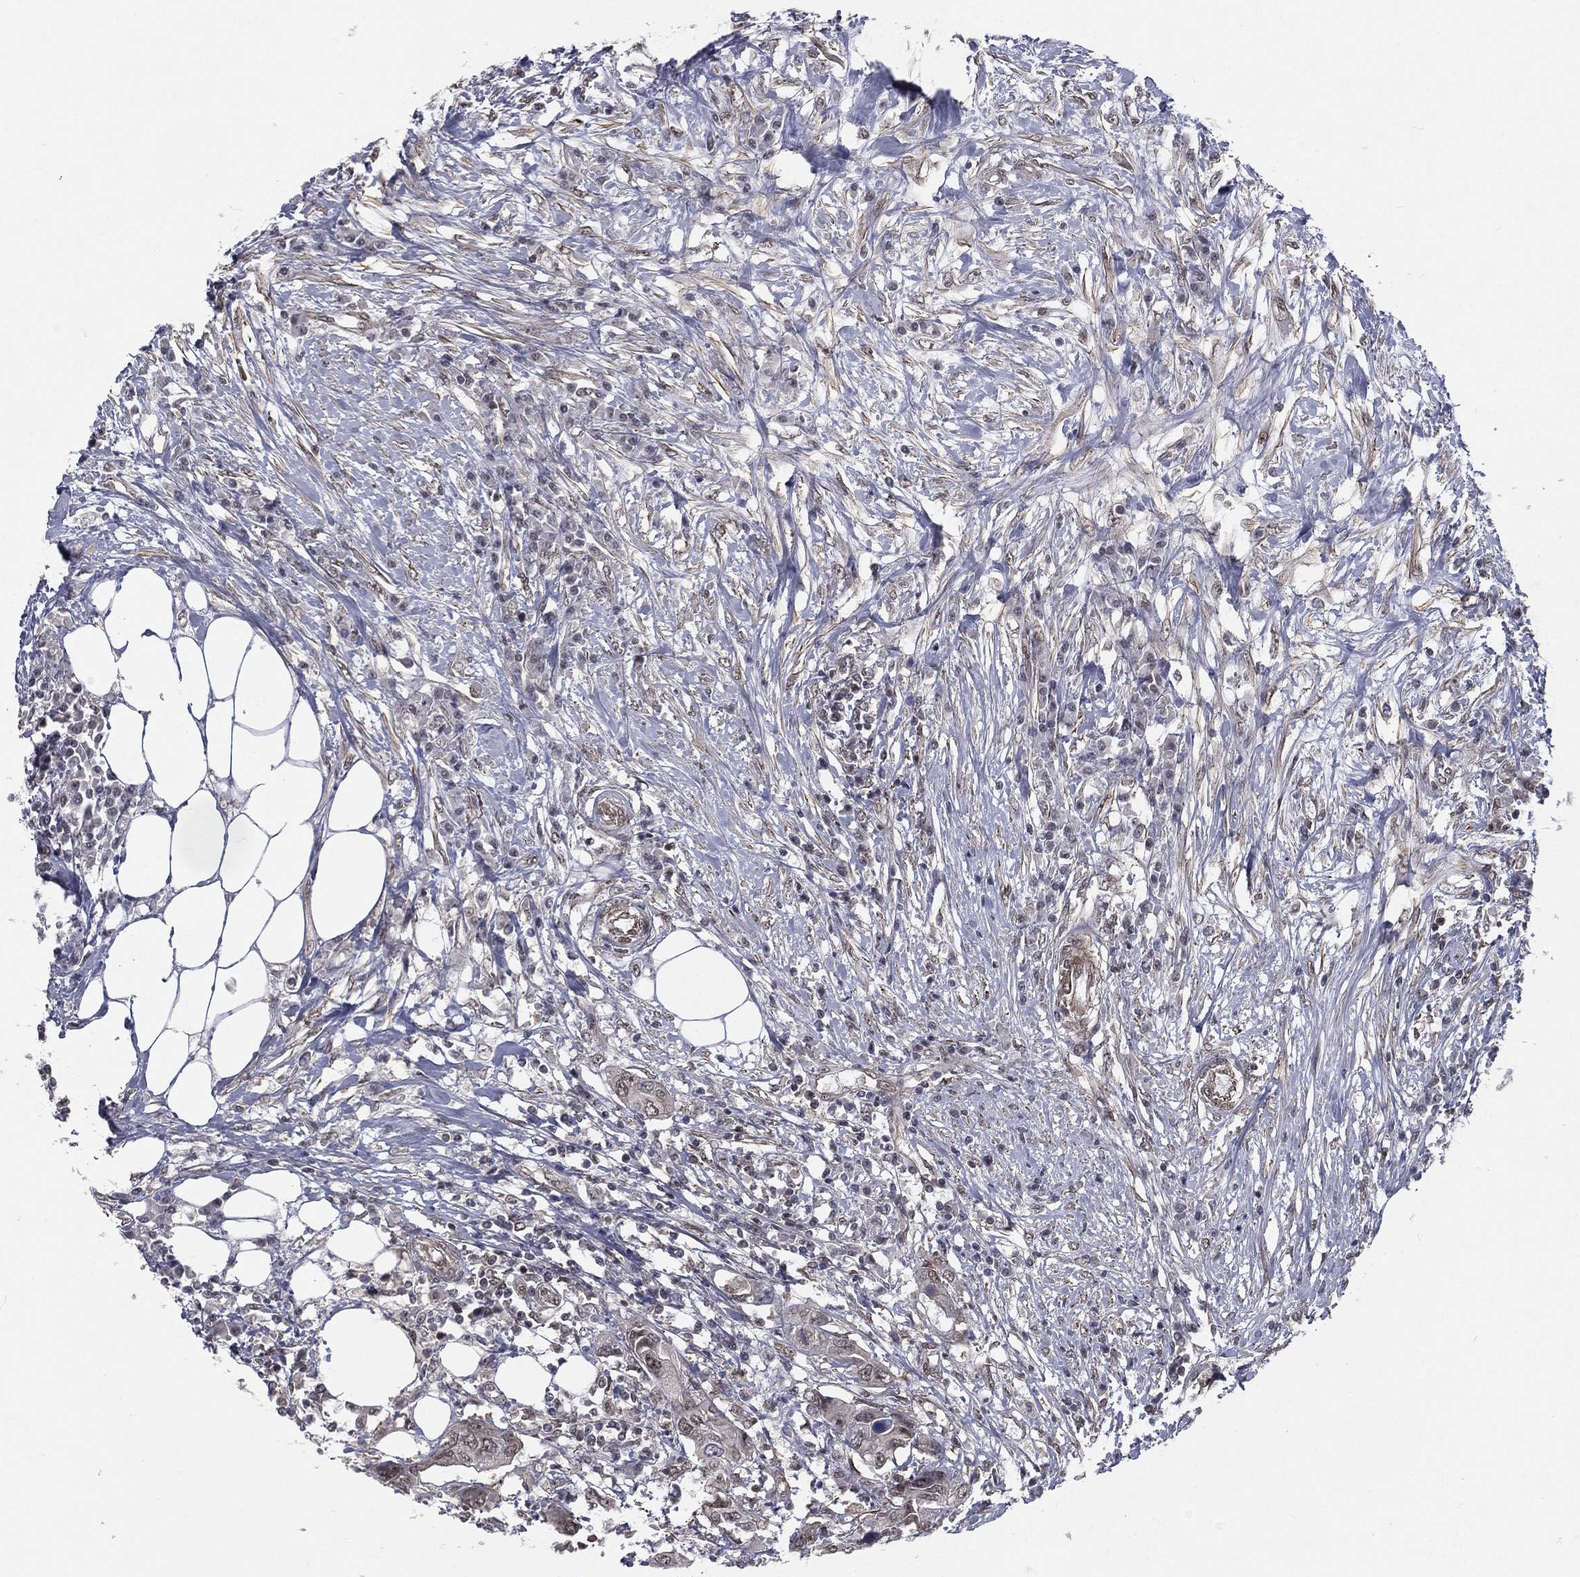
{"staining": {"intensity": "negative", "quantity": "none", "location": "none"}, "tissue": "urothelial cancer", "cell_type": "Tumor cells", "image_type": "cancer", "snomed": [{"axis": "morphology", "description": "Urothelial carcinoma, NOS"}, {"axis": "morphology", "description": "Urothelial carcinoma, High grade"}, {"axis": "topography", "description": "Urinary bladder"}], "caption": "Protein analysis of transitional cell carcinoma displays no significant positivity in tumor cells.", "gene": "MORC2", "patient": {"sex": "male", "age": 63}}